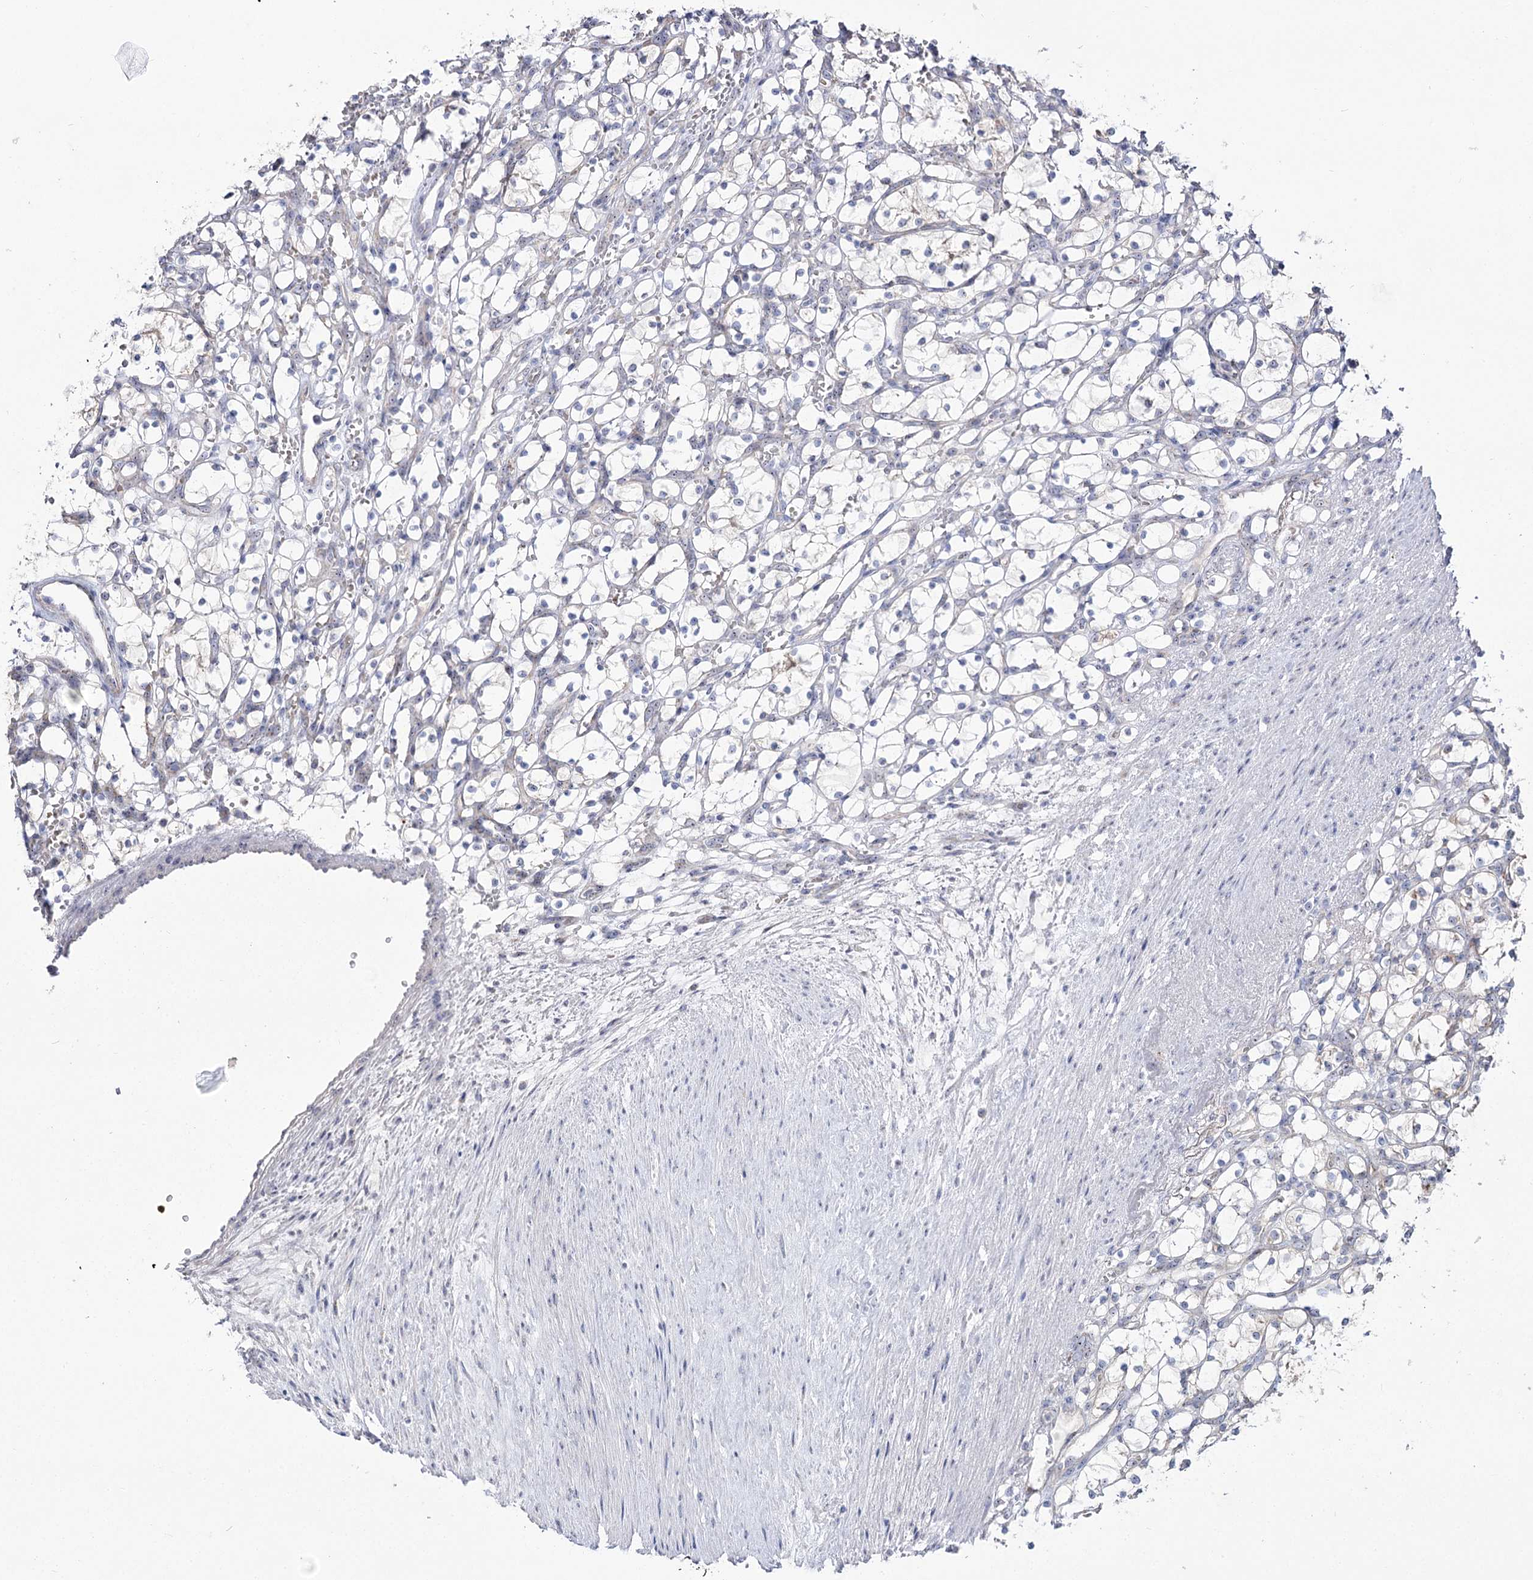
{"staining": {"intensity": "negative", "quantity": "none", "location": "none"}, "tissue": "renal cancer", "cell_type": "Tumor cells", "image_type": "cancer", "snomed": [{"axis": "morphology", "description": "Adenocarcinoma, NOS"}, {"axis": "topography", "description": "Kidney"}], "caption": "Immunohistochemistry photomicrograph of human adenocarcinoma (renal) stained for a protein (brown), which reveals no expression in tumor cells.", "gene": "SUOX", "patient": {"sex": "female", "age": 69}}